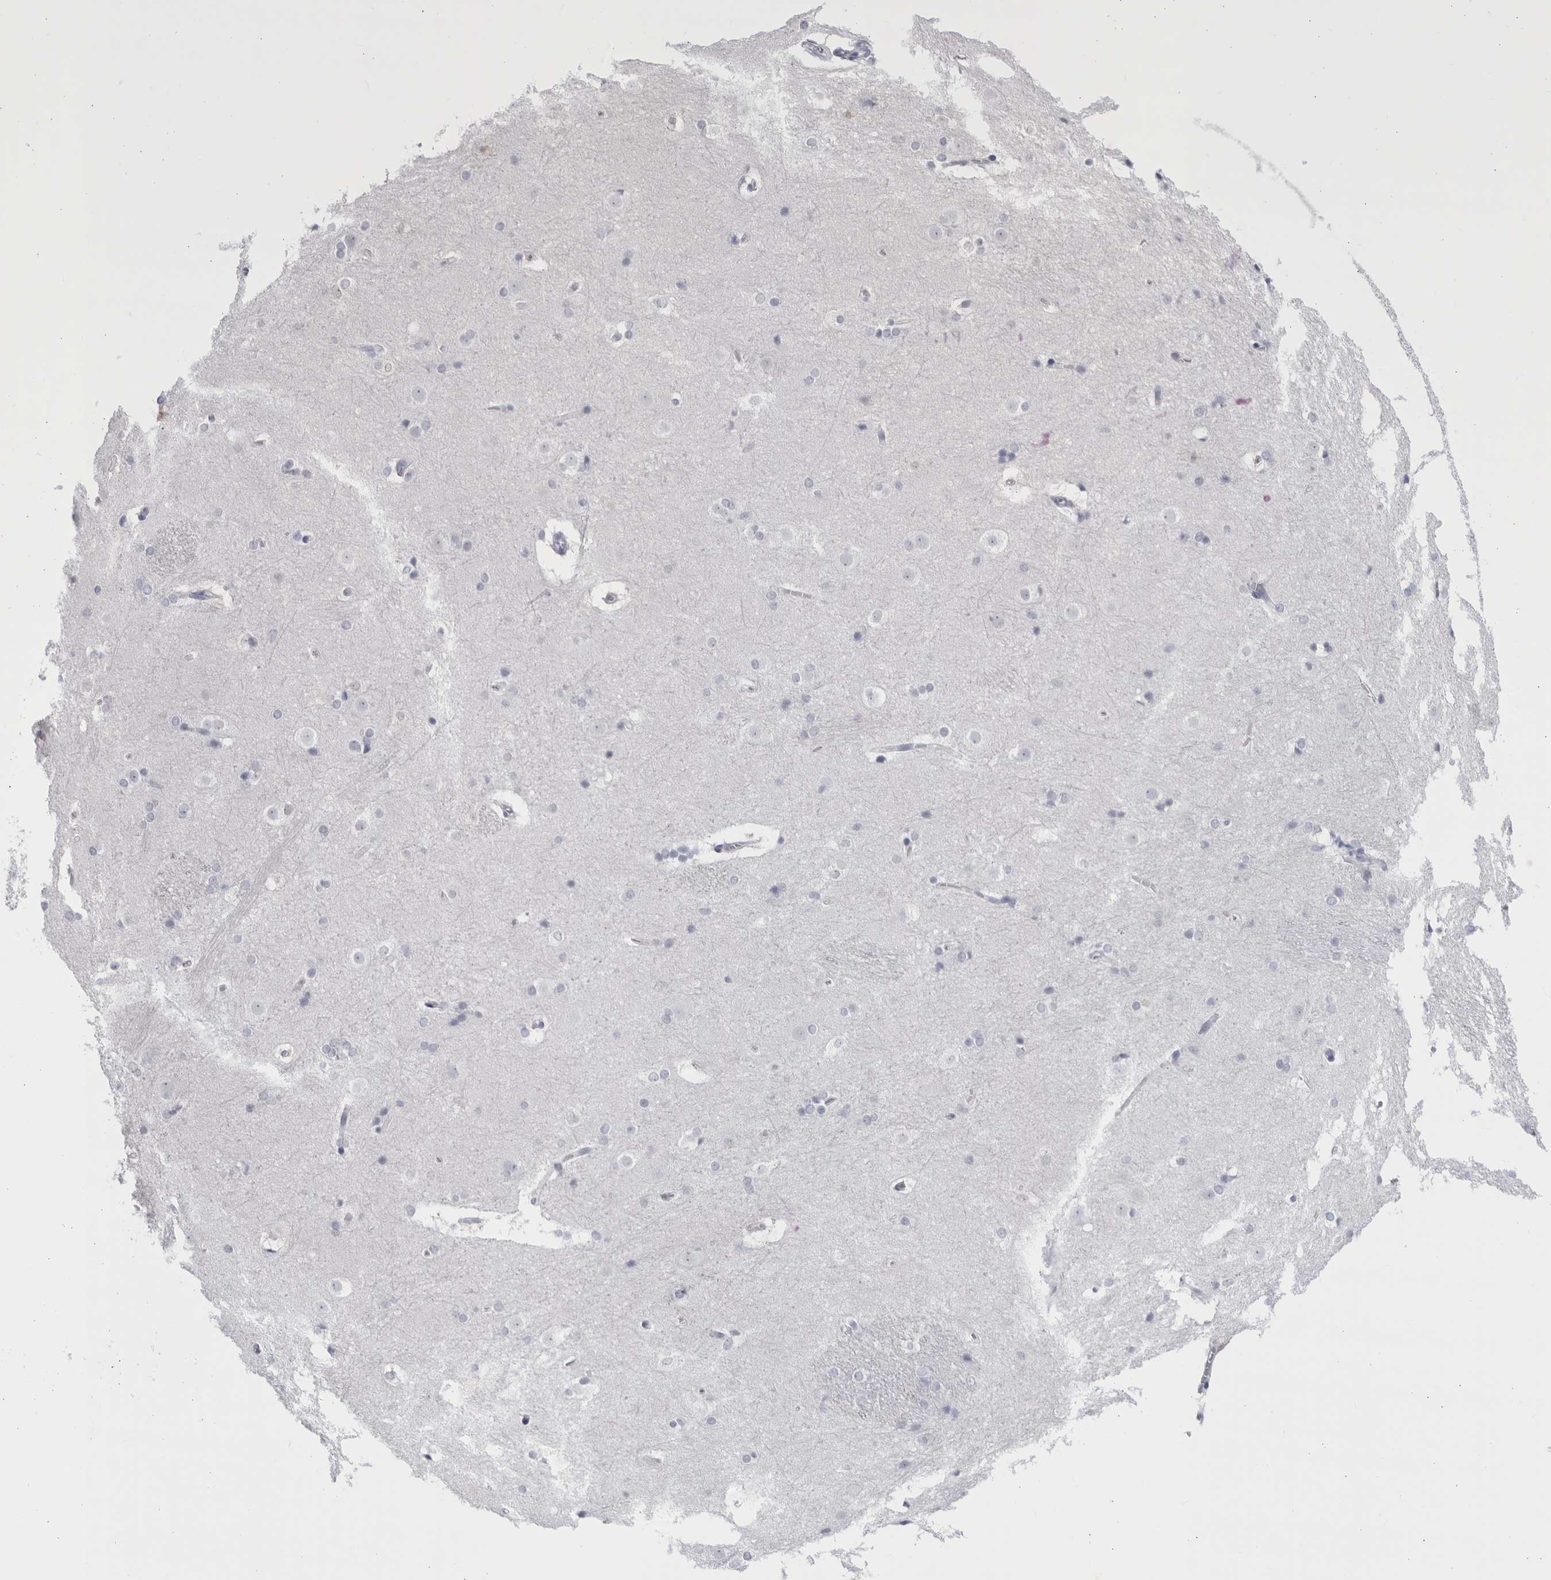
{"staining": {"intensity": "negative", "quantity": "none", "location": "none"}, "tissue": "caudate", "cell_type": "Glial cells", "image_type": "normal", "snomed": [{"axis": "morphology", "description": "Normal tissue, NOS"}, {"axis": "topography", "description": "Lateral ventricle wall"}], "caption": "Immunohistochemical staining of normal human caudate shows no significant positivity in glial cells. Nuclei are stained in blue.", "gene": "CCDC181", "patient": {"sex": "female", "age": 19}}